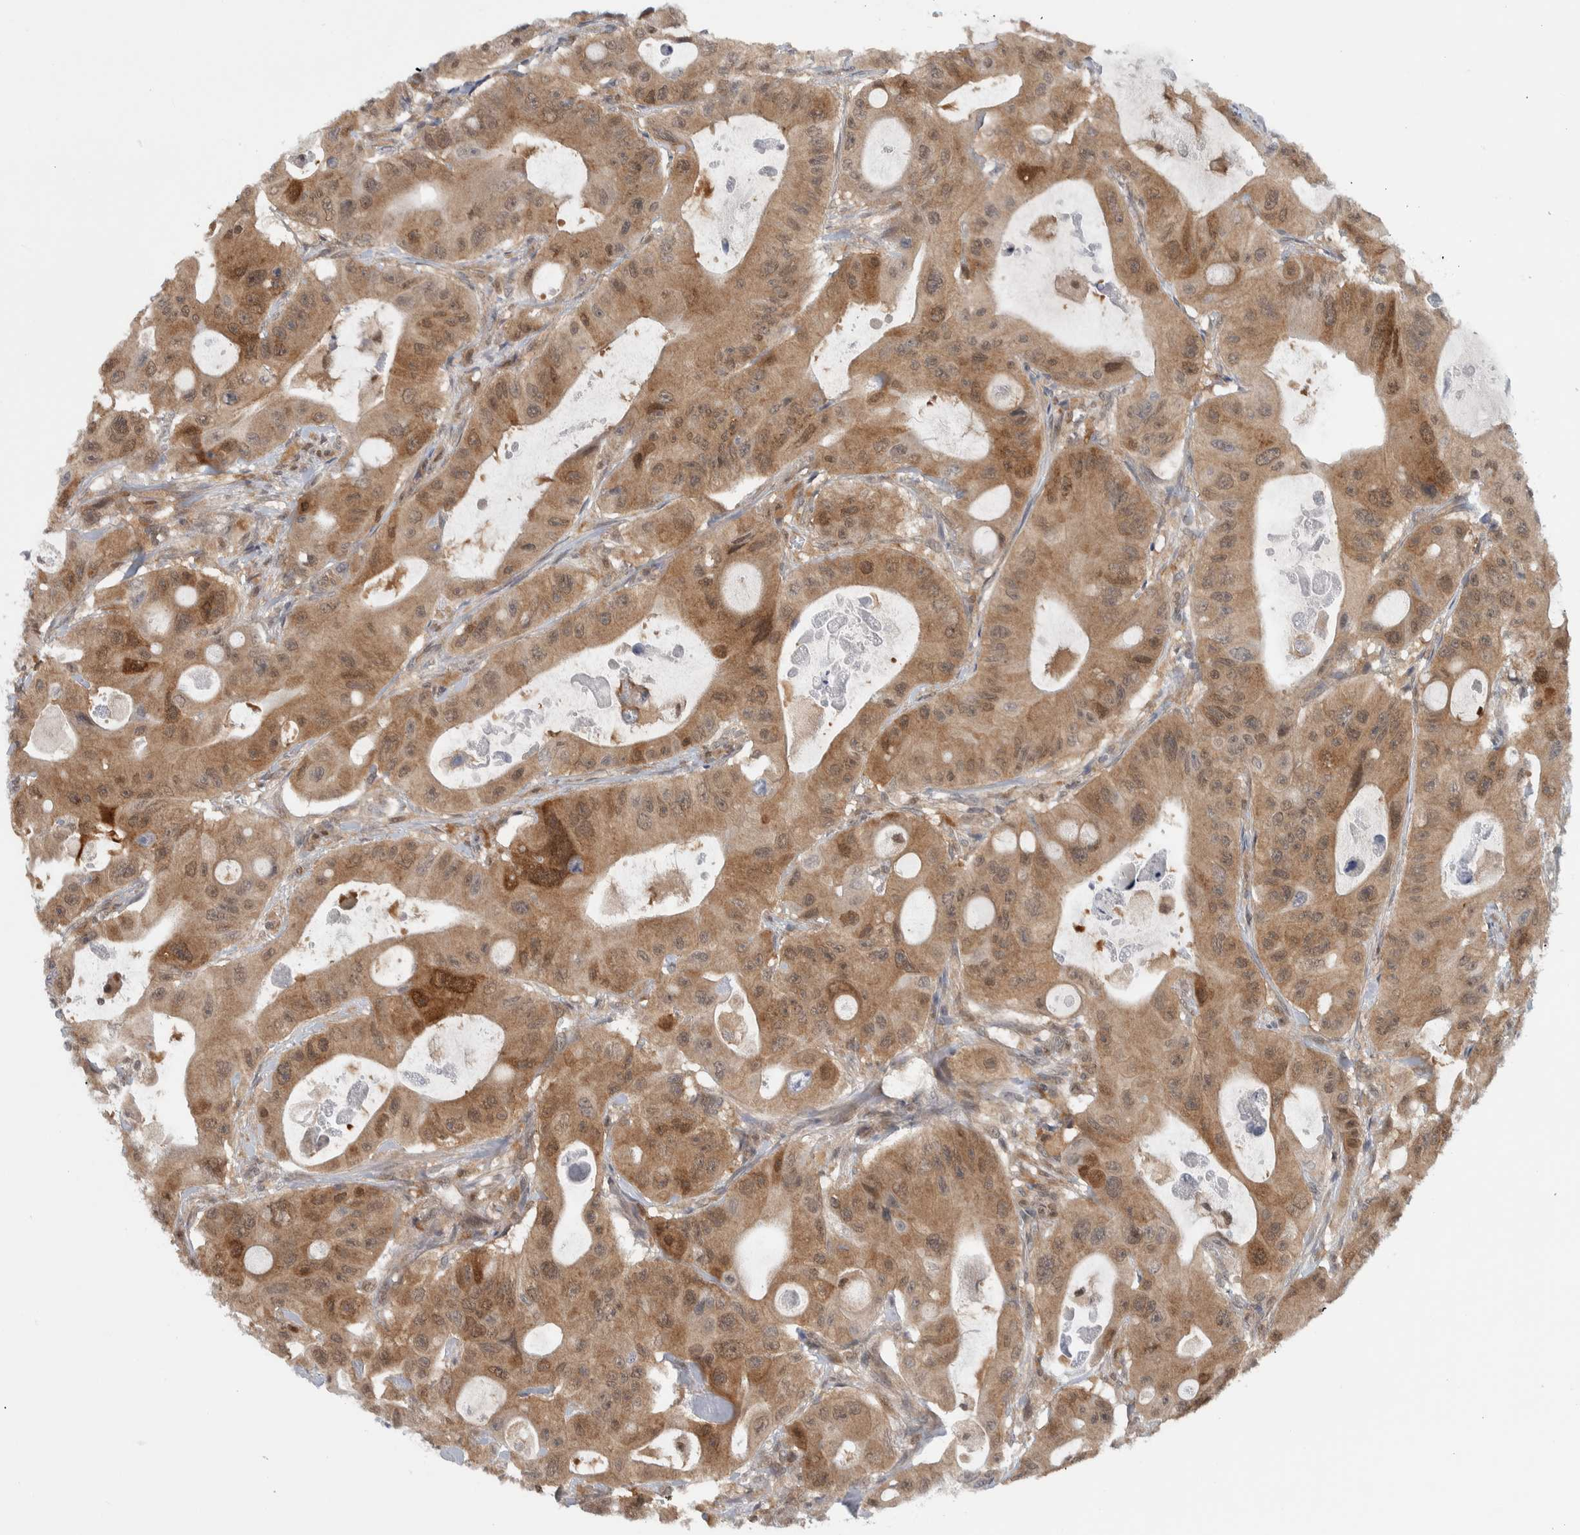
{"staining": {"intensity": "moderate", "quantity": ">75%", "location": "cytoplasmic/membranous"}, "tissue": "colorectal cancer", "cell_type": "Tumor cells", "image_type": "cancer", "snomed": [{"axis": "morphology", "description": "Adenocarcinoma, NOS"}, {"axis": "topography", "description": "Colon"}], "caption": "Tumor cells reveal medium levels of moderate cytoplasmic/membranous positivity in about >75% of cells in colorectal cancer. (Stains: DAB (3,3'-diaminobenzidine) in brown, nuclei in blue, Microscopy: brightfield microscopy at high magnification).", "gene": "CCDC43", "patient": {"sex": "female", "age": 46}}